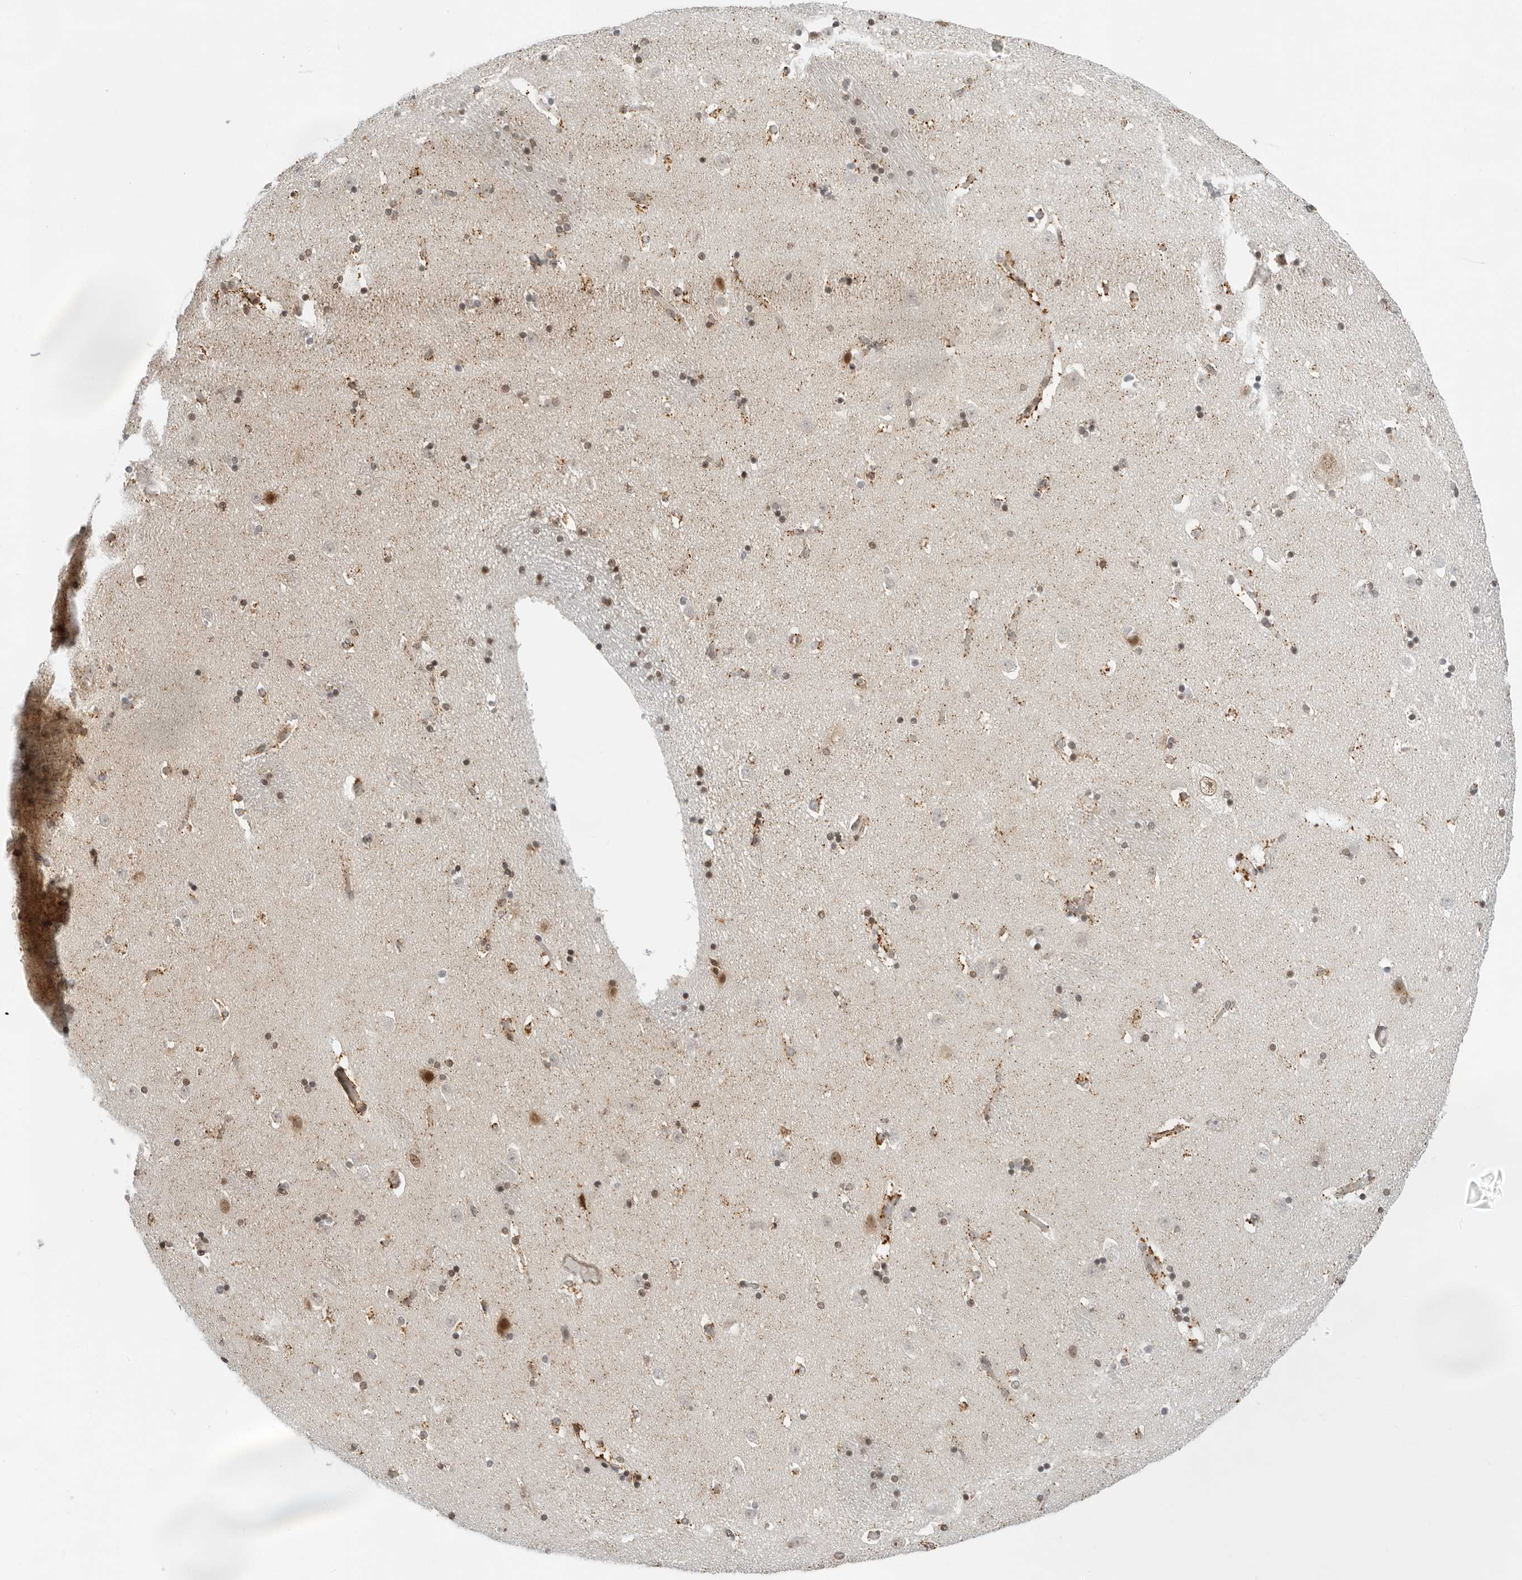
{"staining": {"intensity": "moderate", "quantity": "<25%", "location": "nuclear"}, "tissue": "caudate", "cell_type": "Glial cells", "image_type": "normal", "snomed": [{"axis": "morphology", "description": "Normal tissue, NOS"}, {"axis": "topography", "description": "Lateral ventricle wall"}], "caption": "Immunohistochemistry of benign human caudate shows low levels of moderate nuclear expression in approximately <25% of glial cells.", "gene": "TOX4", "patient": {"sex": "male", "age": 45}}